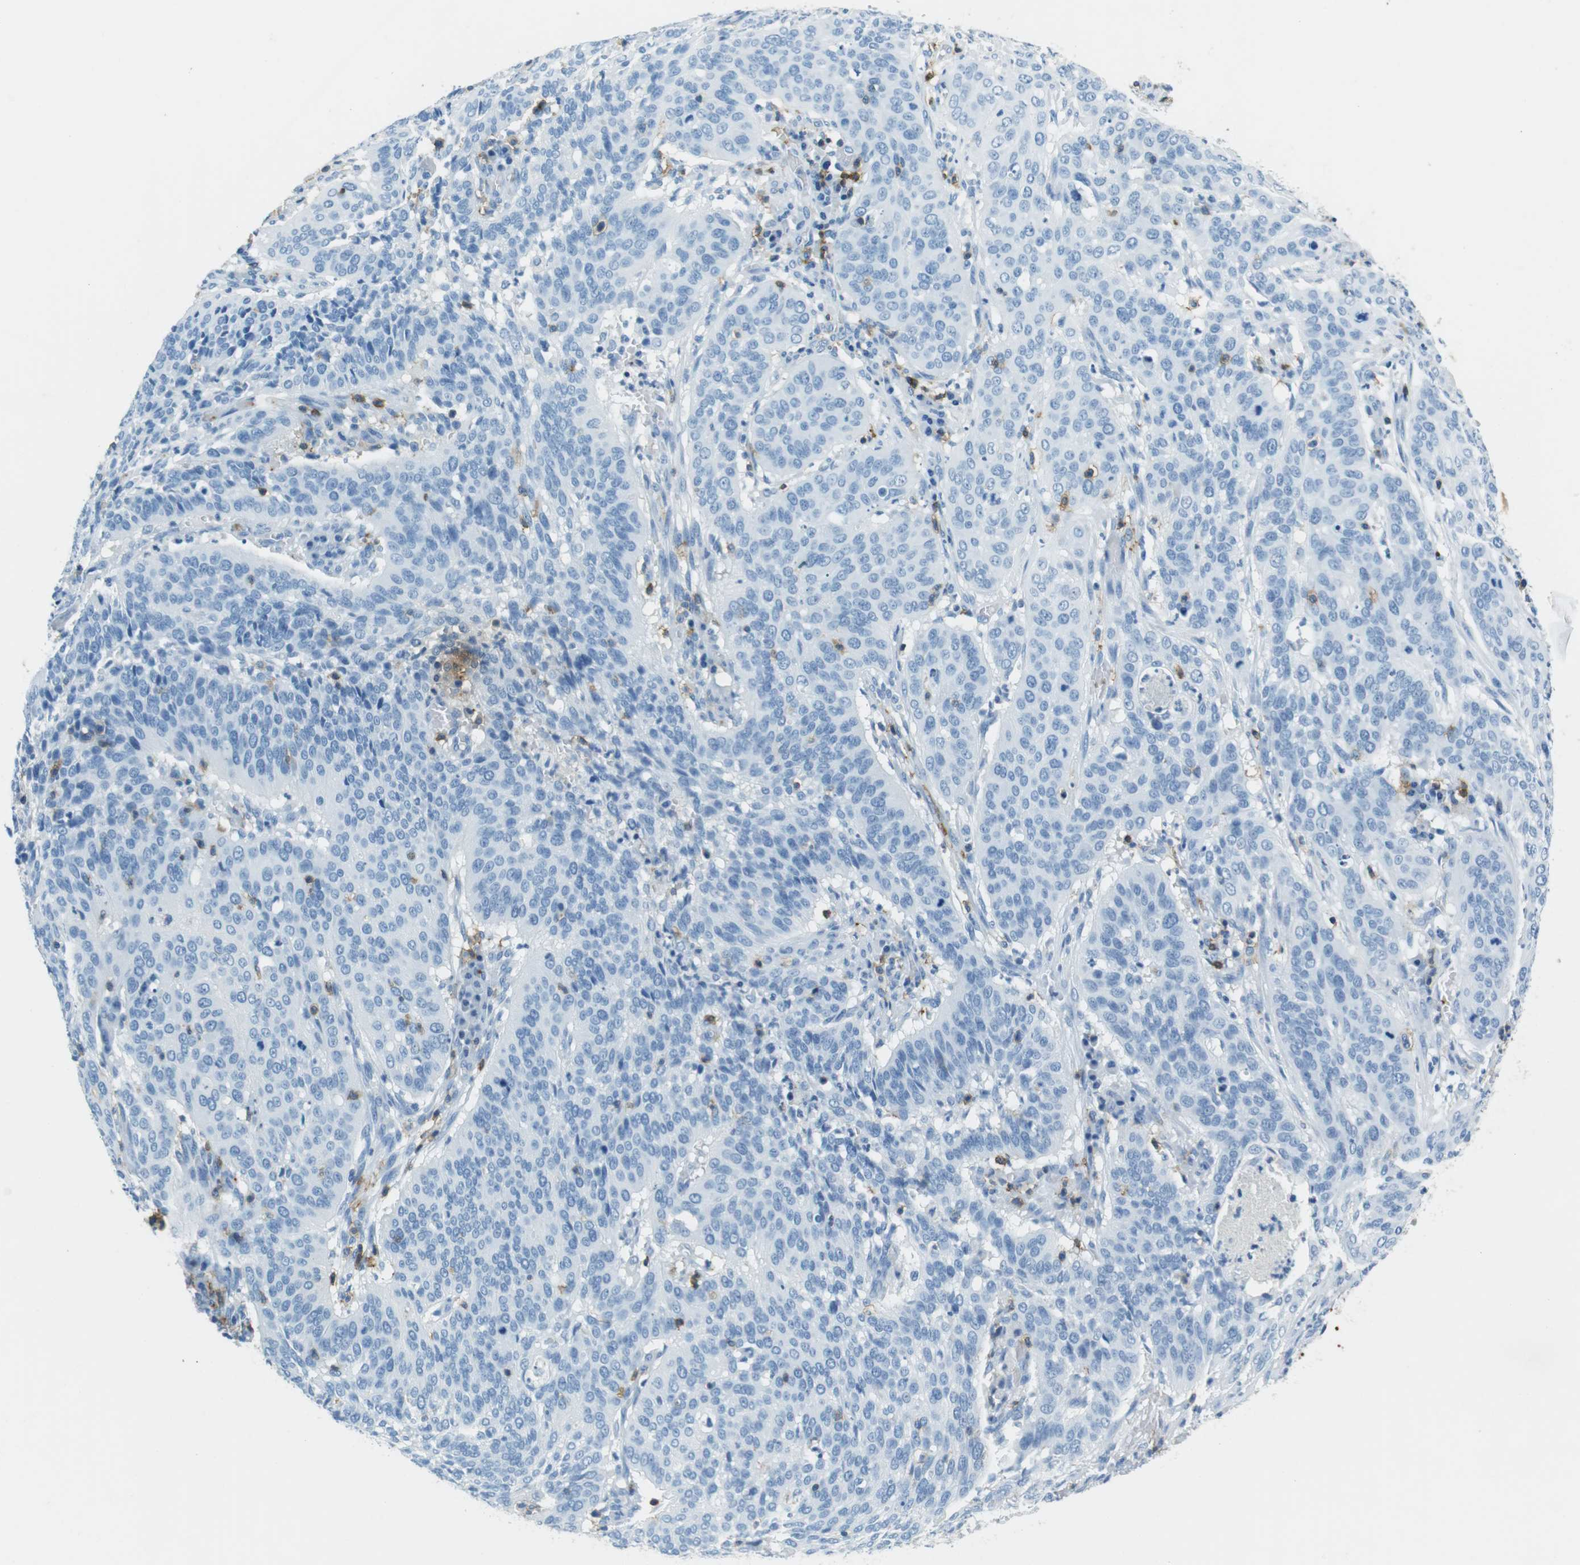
{"staining": {"intensity": "negative", "quantity": "none", "location": "none"}, "tissue": "cervical cancer", "cell_type": "Tumor cells", "image_type": "cancer", "snomed": [{"axis": "morphology", "description": "Normal tissue, NOS"}, {"axis": "morphology", "description": "Squamous cell carcinoma, NOS"}, {"axis": "topography", "description": "Cervix"}], "caption": "Tumor cells show no significant expression in cervical squamous cell carcinoma. Brightfield microscopy of immunohistochemistry stained with DAB (brown) and hematoxylin (blue), captured at high magnification.", "gene": "LAT", "patient": {"sex": "female", "age": 39}}